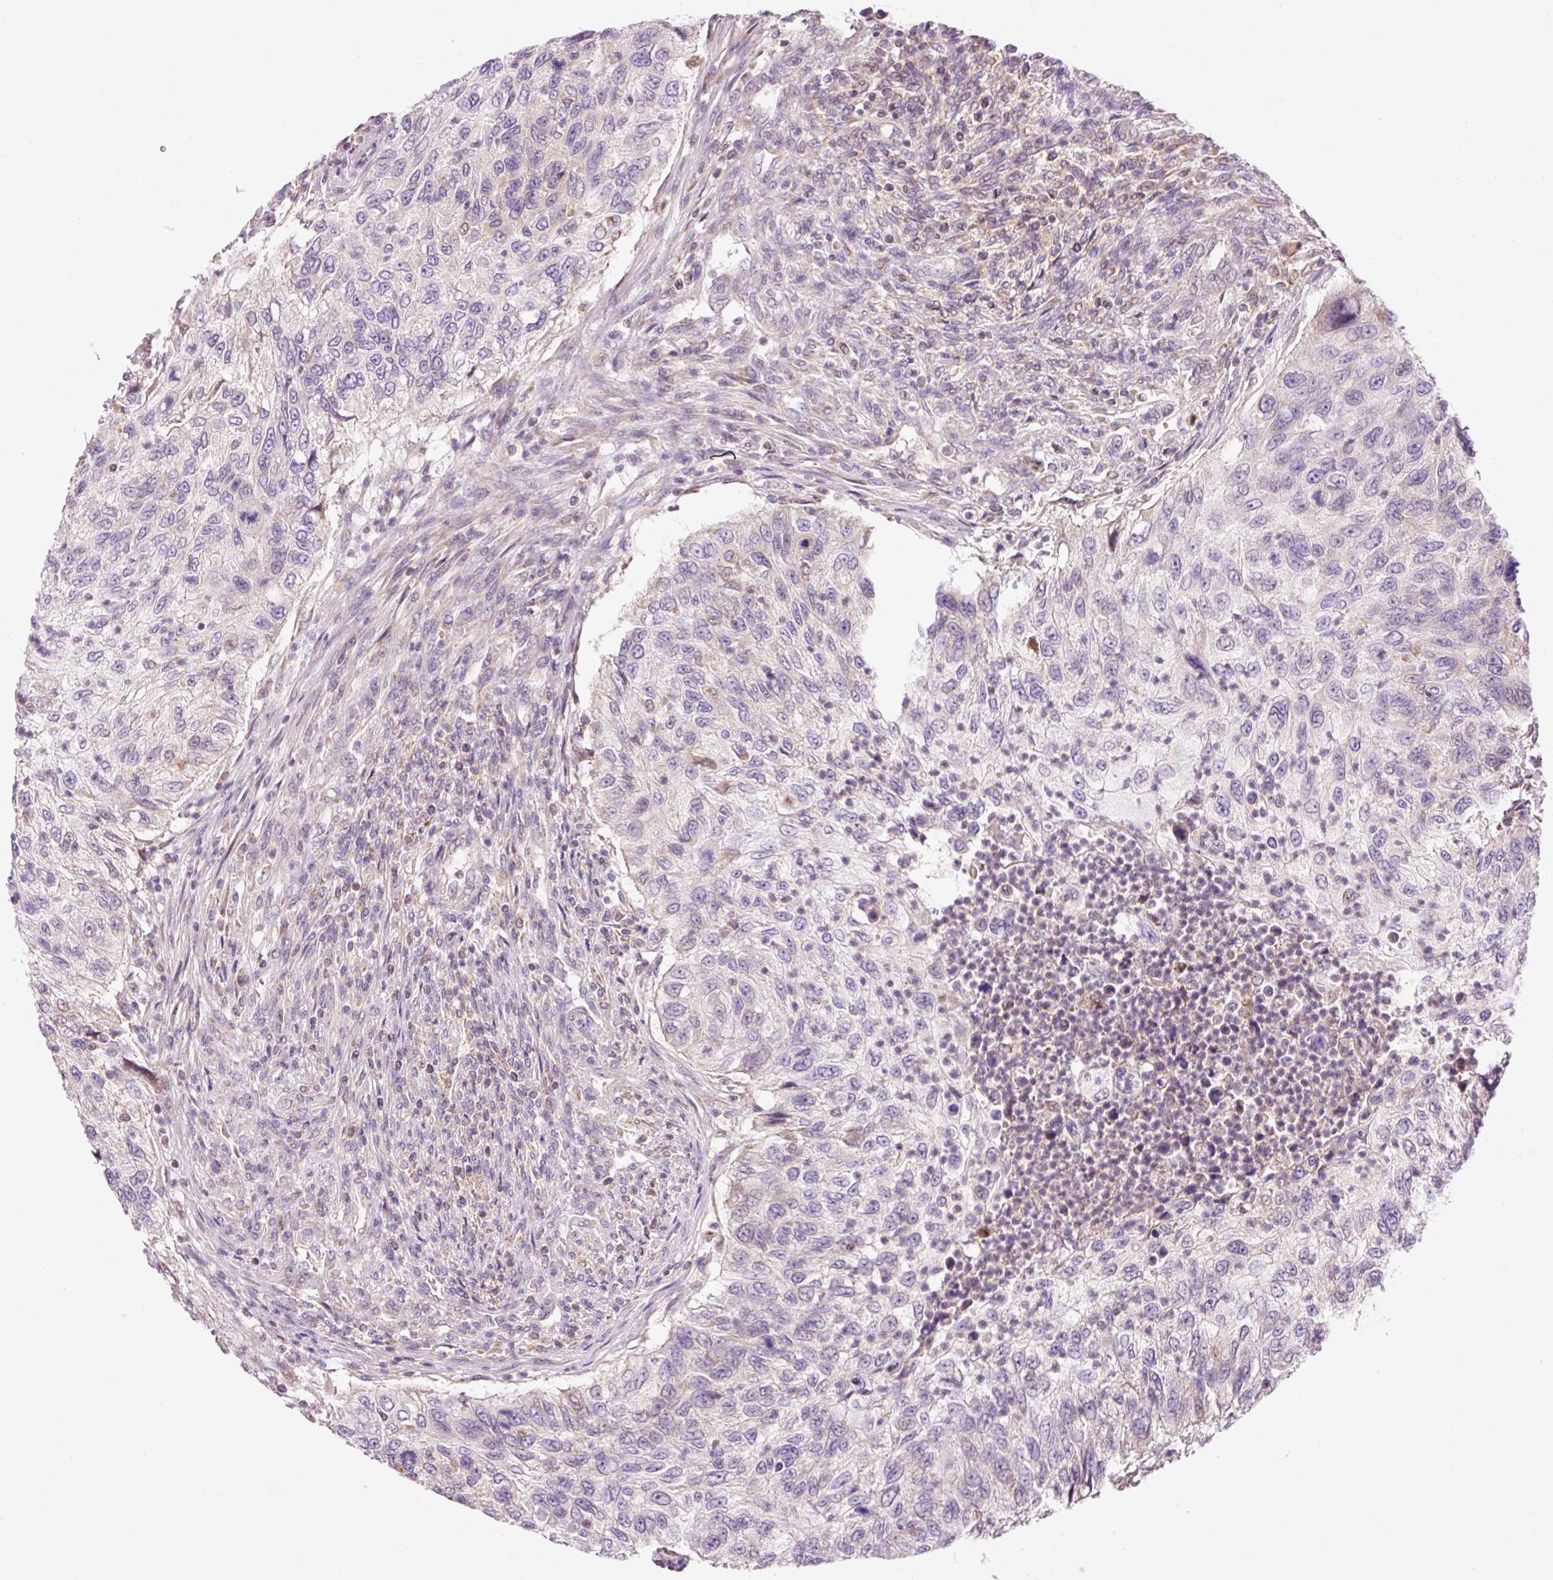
{"staining": {"intensity": "negative", "quantity": "none", "location": "none"}, "tissue": "urothelial cancer", "cell_type": "Tumor cells", "image_type": "cancer", "snomed": [{"axis": "morphology", "description": "Urothelial carcinoma, High grade"}, {"axis": "topography", "description": "Urinary bladder"}], "caption": "DAB (3,3'-diaminobenzidine) immunohistochemical staining of urothelial cancer displays no significant positivity in tumor cells.", "gene": "IMMT", "patient": {"sex": "female", "age": 60}}